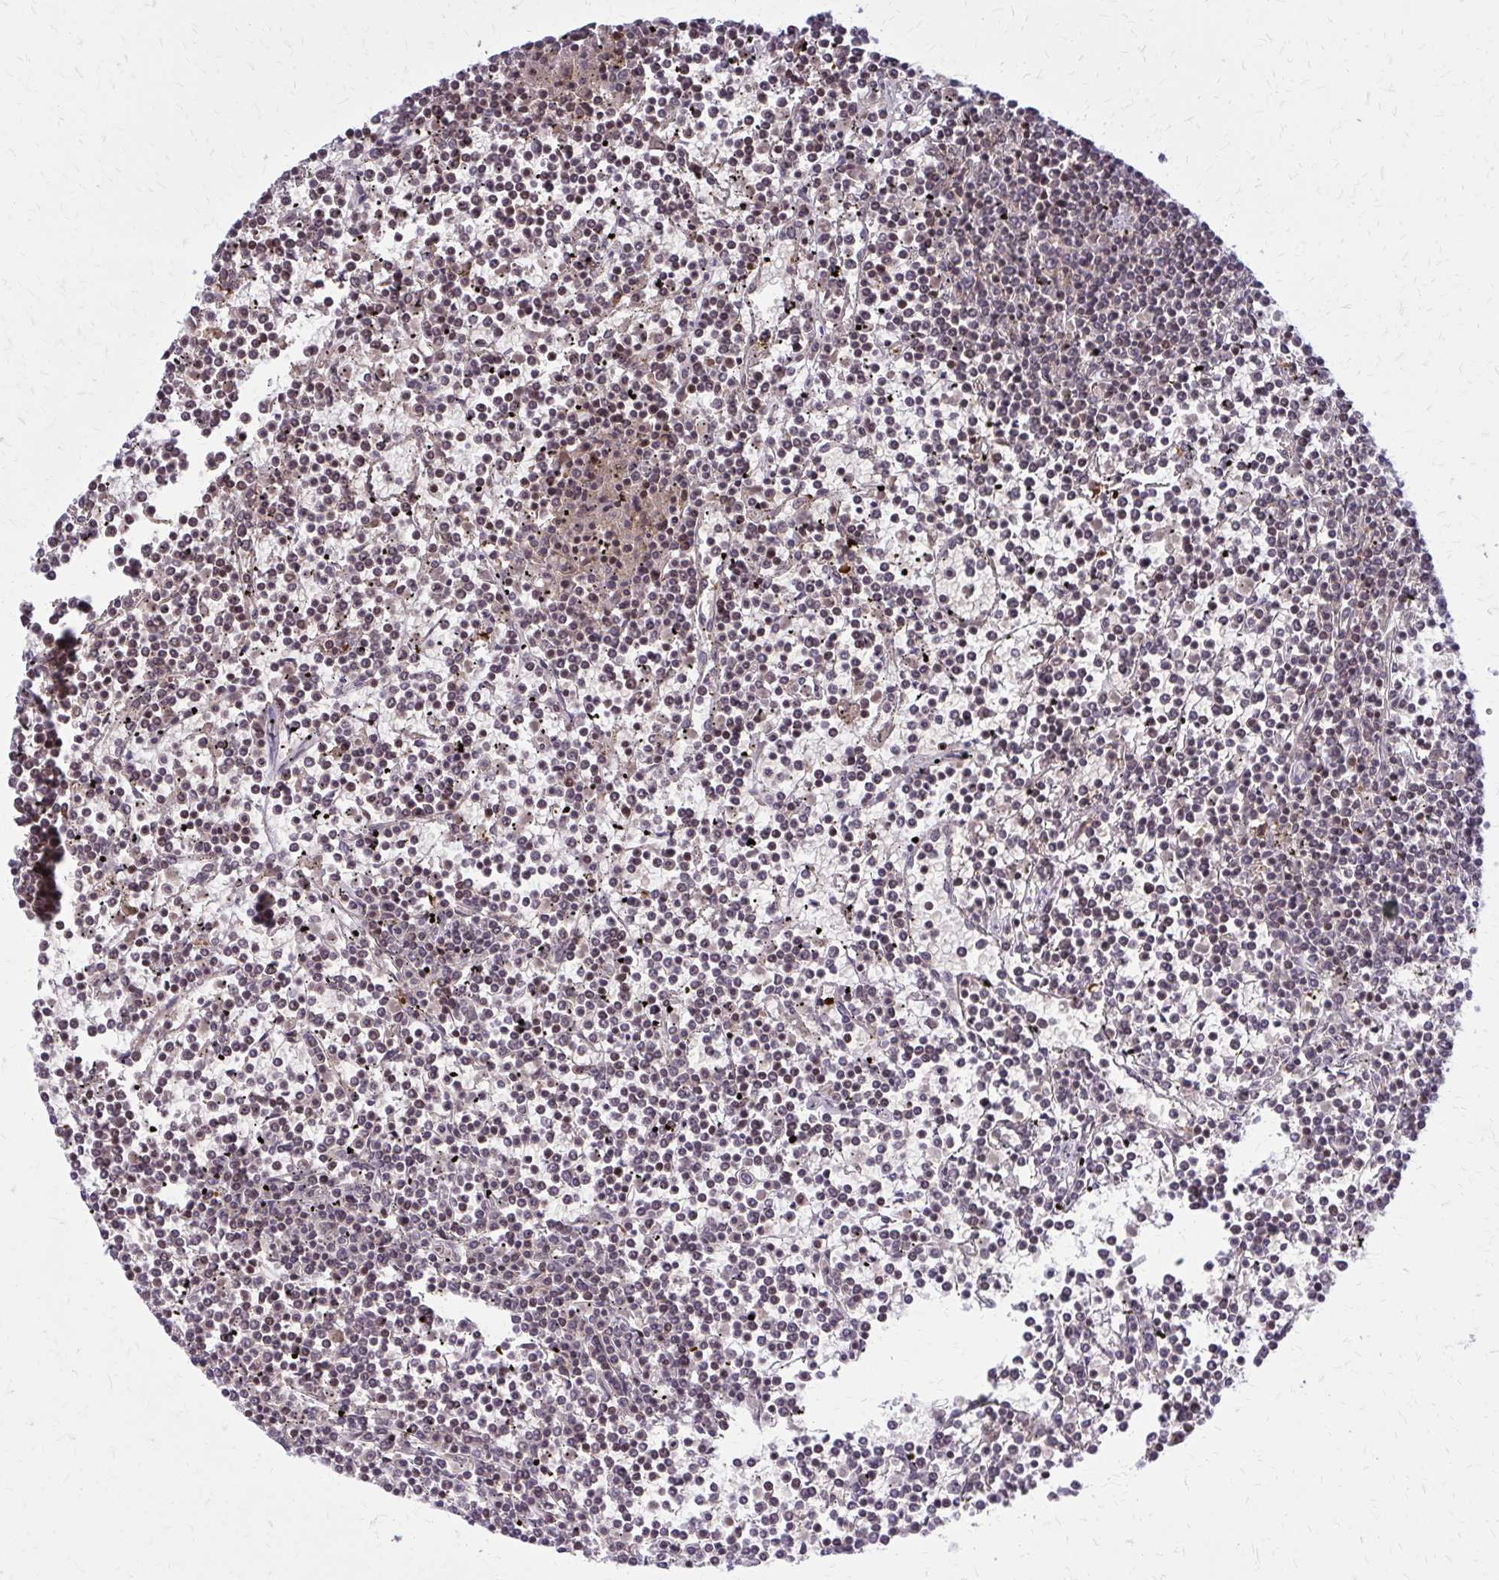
{"staining": {"intensity": "negative", "quantity": "none", "location": "none"}, "tissue": "lymphoma", "cell_type": "Tumor cells", "image_type": "cancer", "snomed": [{"axis": "morphology", "description": "Malignant lymphoma, non-Hodgkin's type, Low grade"}, {"axis": "topography", "description": "Spleen"}], "caption": "Immunohistochemistry (IHC) micrograph of malignant lymphoma, non-Hodgkin's type (low-grade) stained for a protein (brown), which reveals no expression in tumor cells.", "gene": "DBI", "patient": {"sex": "female", "age": 19}}